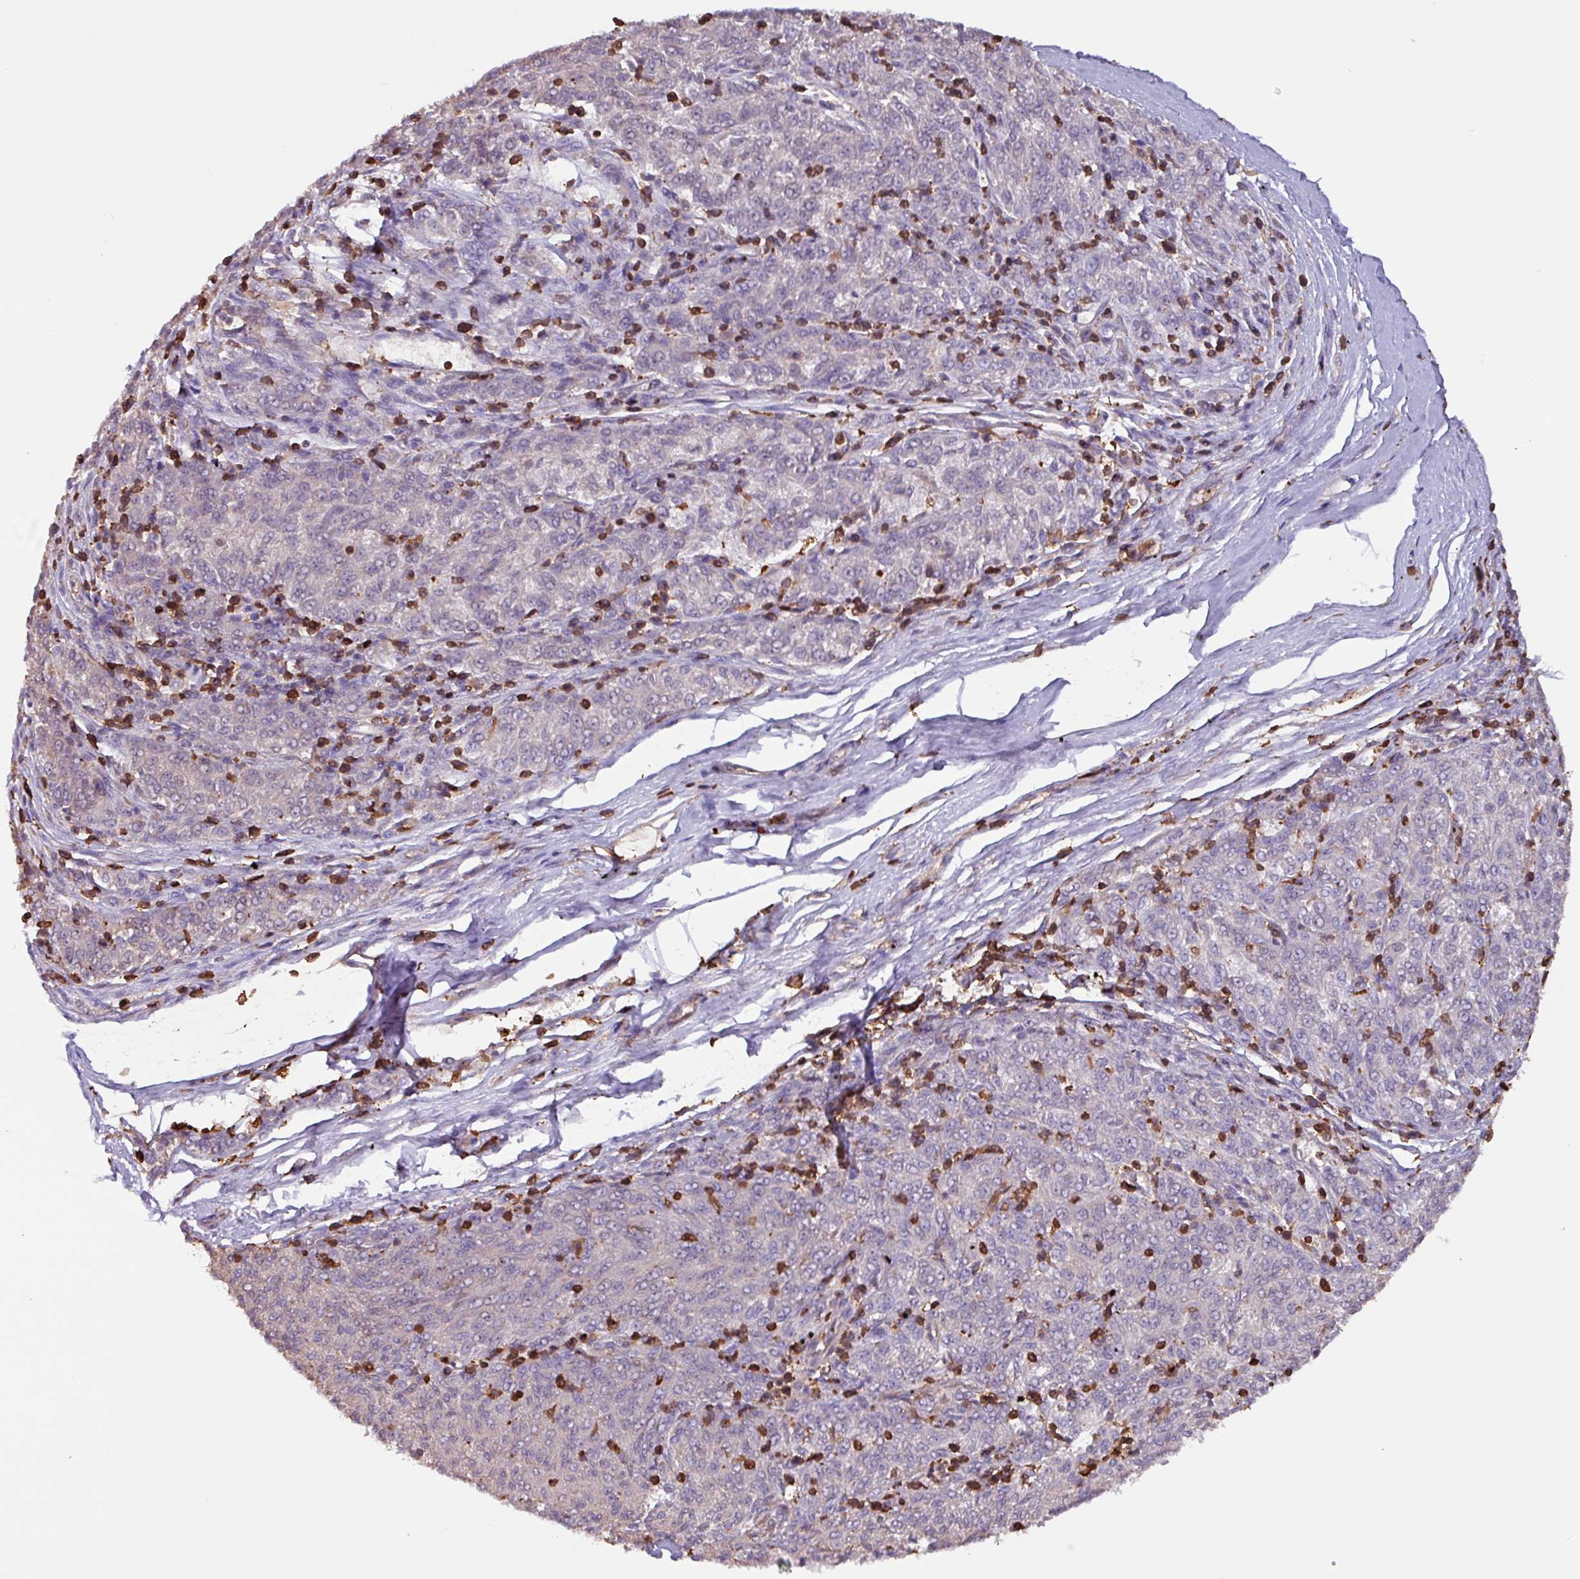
{"staining": {"intensity": "negative", "quantity": "none", "location": "none"}, "tissue": "melanoma", "cell_type": "Tumor cells", "image_type": "cancer", "snomed": [{"axis": "morphology", "description": "Malignant melanoma, NOS"}, {"axis": "topography", "description": "Skin"}], "caption": "Immunohistochemistry (IHC) photomicrograph of human malignant melanoma stained for a protein (brown), which demonstrates no staining in tumor cells.", "gene": "ARHGDIB", "patient": {"sex": "female", "age": 72}}